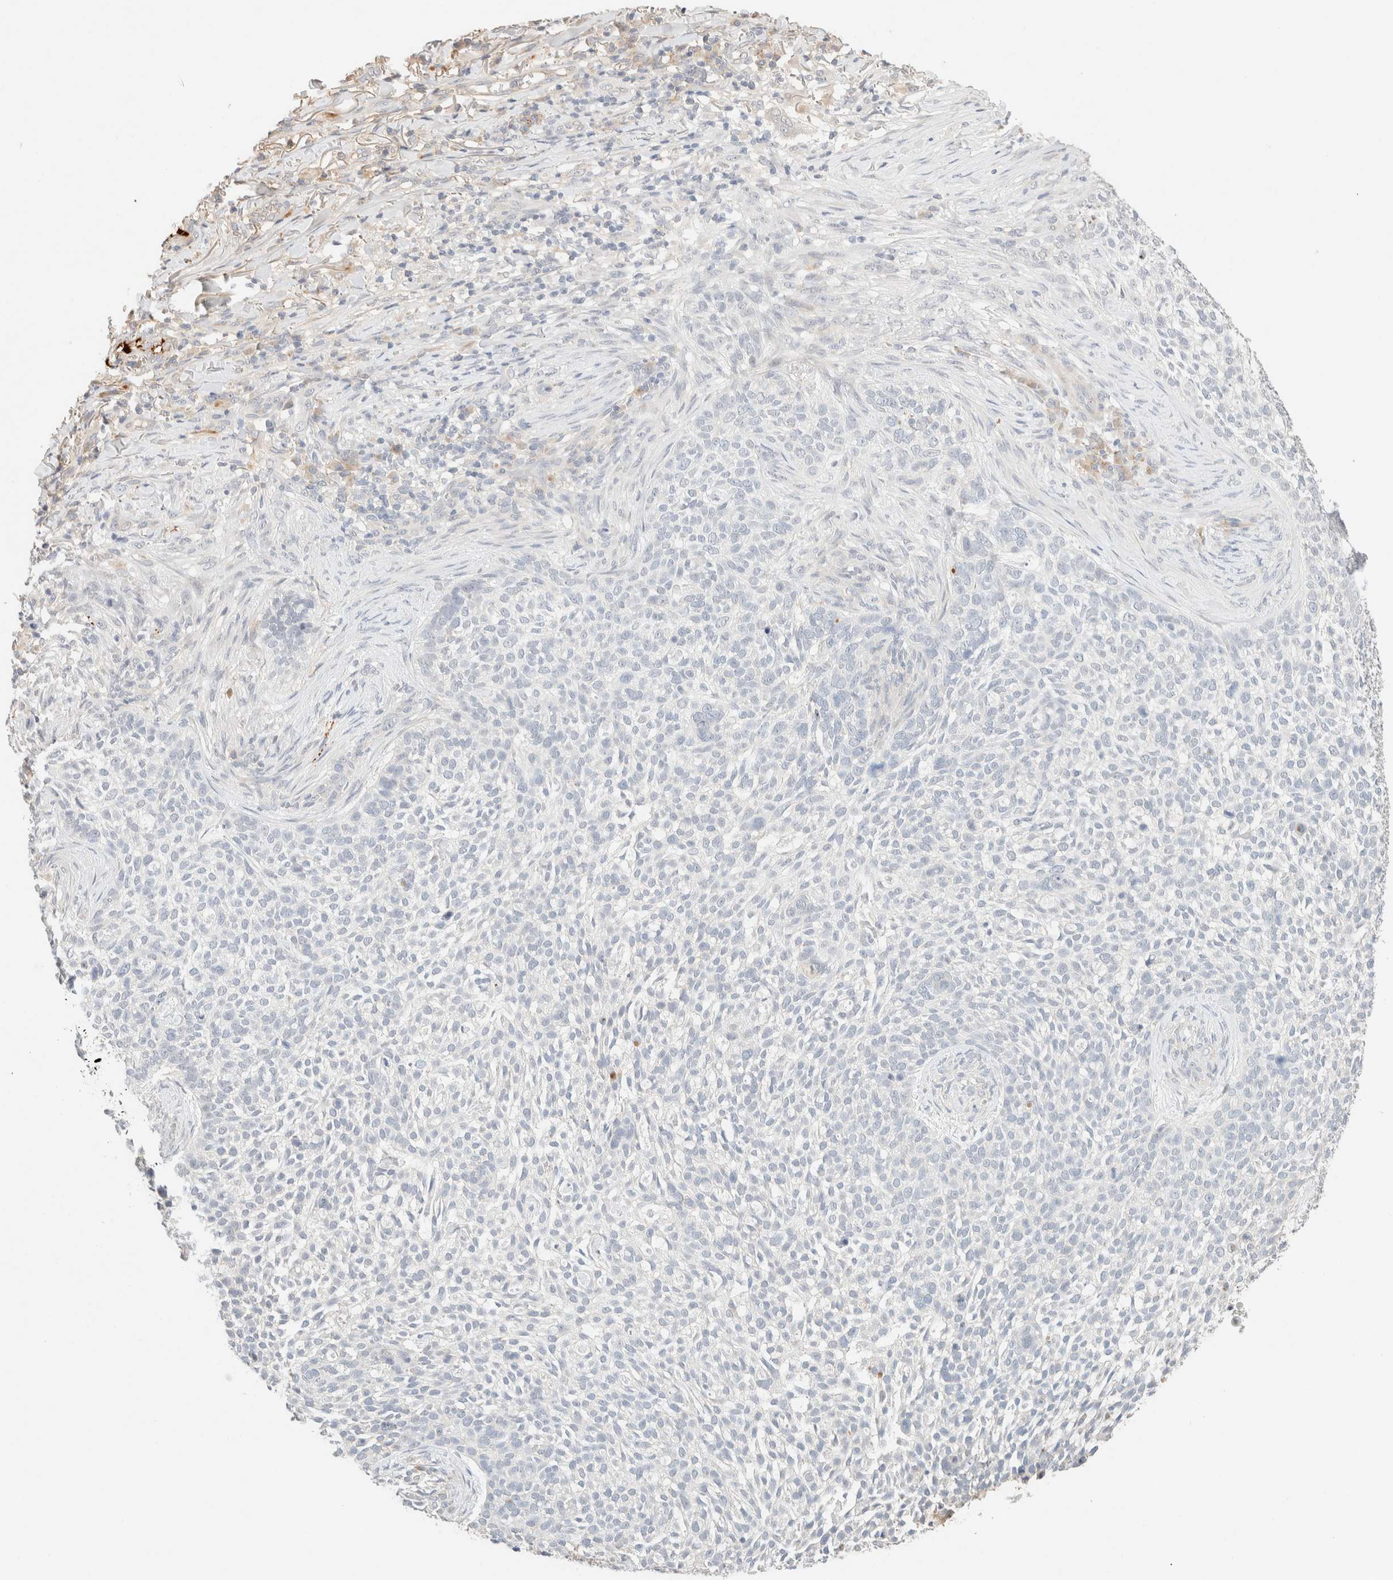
{"staining": {"intensity": "negative", "quantity": "none", "location": "none"}, "tissue": "skin cancer", "cell_type": "Tumor cells", "image_type": "cancer", "snomed": [{"axis": "morphology", "description": "Basal cell carcinoma"}, {"axis": "topography", "description": "Skin"}], "caption": "Basal cell carcinoma (skin) was stained to show a protein in brown. There is no significant staining in tumor cells. Brightfield microscopy of immunohistochemistry (IHC) stained with DAB (brown) and hematoxylin (blue), captured at high magnification.", "gene": "SNTB1", "patient": {"sex": "female", "age": 64}}